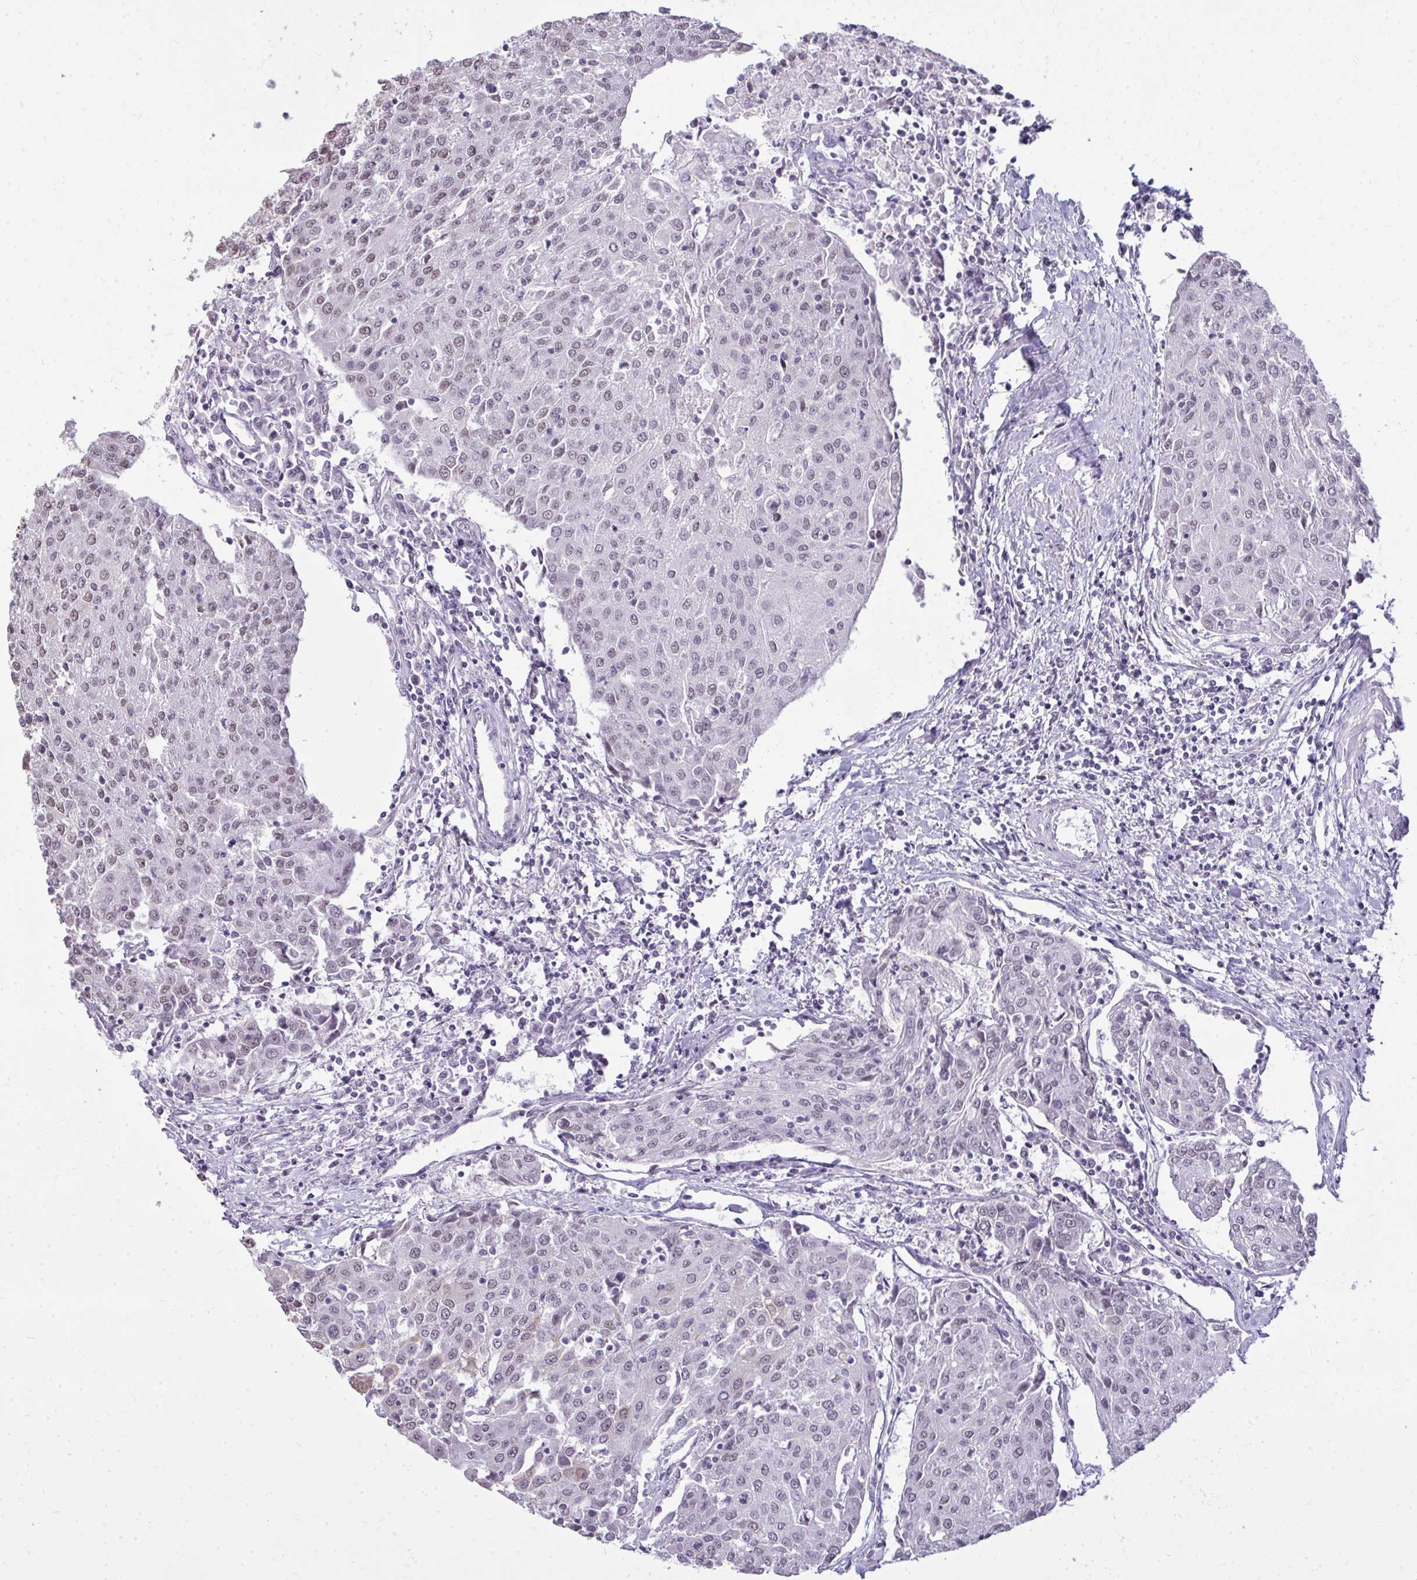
{"staining": {"intensity": "weak", "quantity": "<25%", "location": "nuclear"}, "tissue": "urothelial cancer", "cell_type": "Tumor cells", "image_type": "cancer", "snomed": [{"axis": "morphology", "description": "Urothelial carcinoma, High grade"}, {"axis": "topography", "description": "Urinary bladder"}], "caption": "There is no significant expression in tumor cells of urothelial cancer.", "gene": "NPPA", "patient": {"sex": "female", "age": 85}}